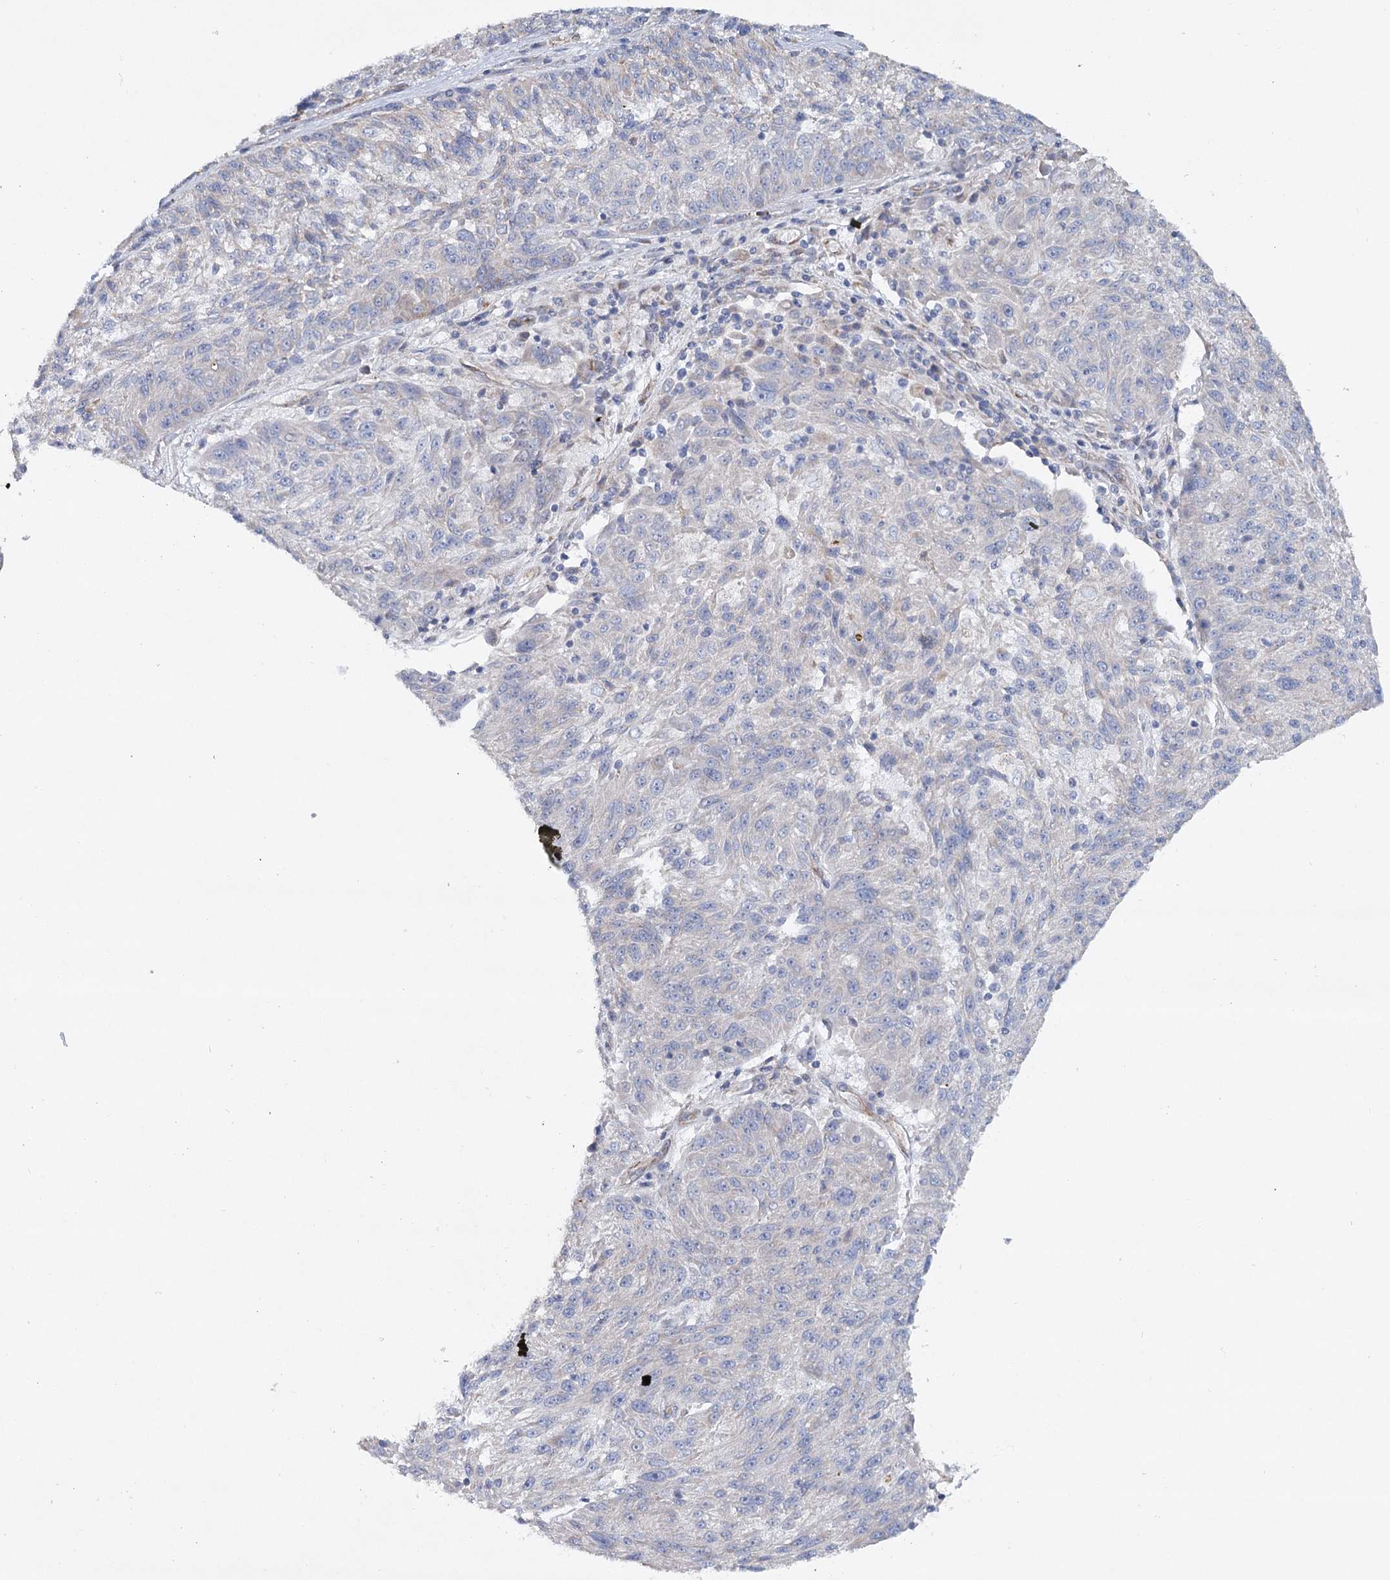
{"staining": {"intensity": "negative", "quantity": "none", "location": "none"}, "tissue": "melanoma", "cell_type": "Tumor cells", "image_type": "cancer", "snomed": [{"axis": "morphology", "description": "Malignant melanoma, NOS"}, {"axis": "topography", "description": "Skin"}], "caption": "Immunohistochemistry (IHC) photomicrograph of neoplastic tissue: human malignant melanoma stained with DAB (3,3'-diaminobenzidine) demonstrates no significant protein positivity in tumor cells.", "gene": "TMEM164", "patient": {"sex": "male", "age": 53}}